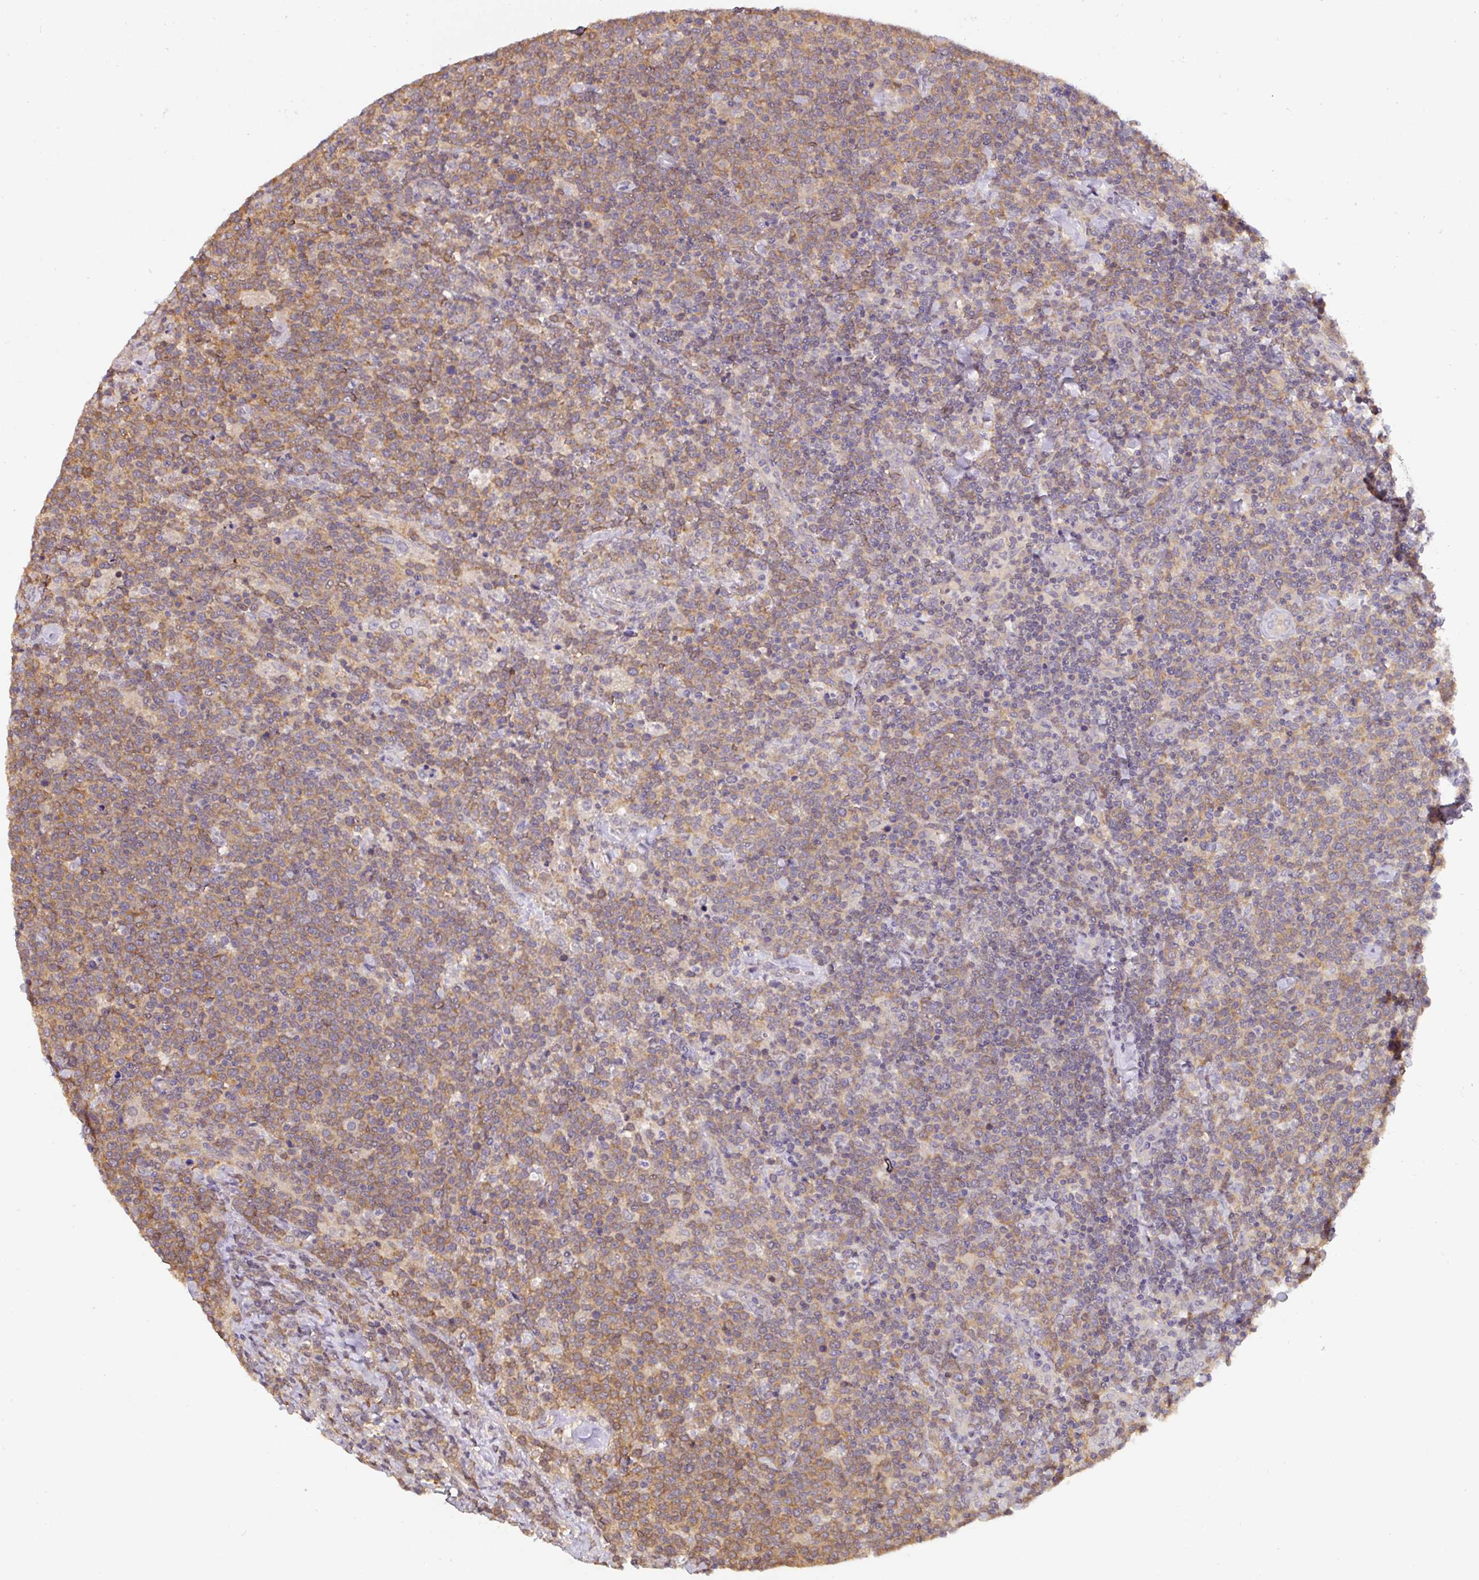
{"staining": {"intensity": "moderate", "quantity": ">75%", "location": "cytoplasmic/membranous"}, "tissue": "lymphoma", "cell_type": "Tumor cells", "image_type": "cancer", "snomed": [{"axis": "morphology", "description": "Malignant lymphoma, non-Hodgkin's type, High grade"}, {"axis": "topography", "description": "Lymph node"}], "caption": "Immunohistochemistry photomicrograph of neoplastic tissue: human lymphoma stained using immunohistochemistry (IHC) reveals medium levels of moderate protein expression localized specifically in the cytoplasmic/membranous of tumor cells, appearing as a cytoplasmic/membranous brown color.", "gene": "ST13", "patient": {"sex": "male", "age": 61}}